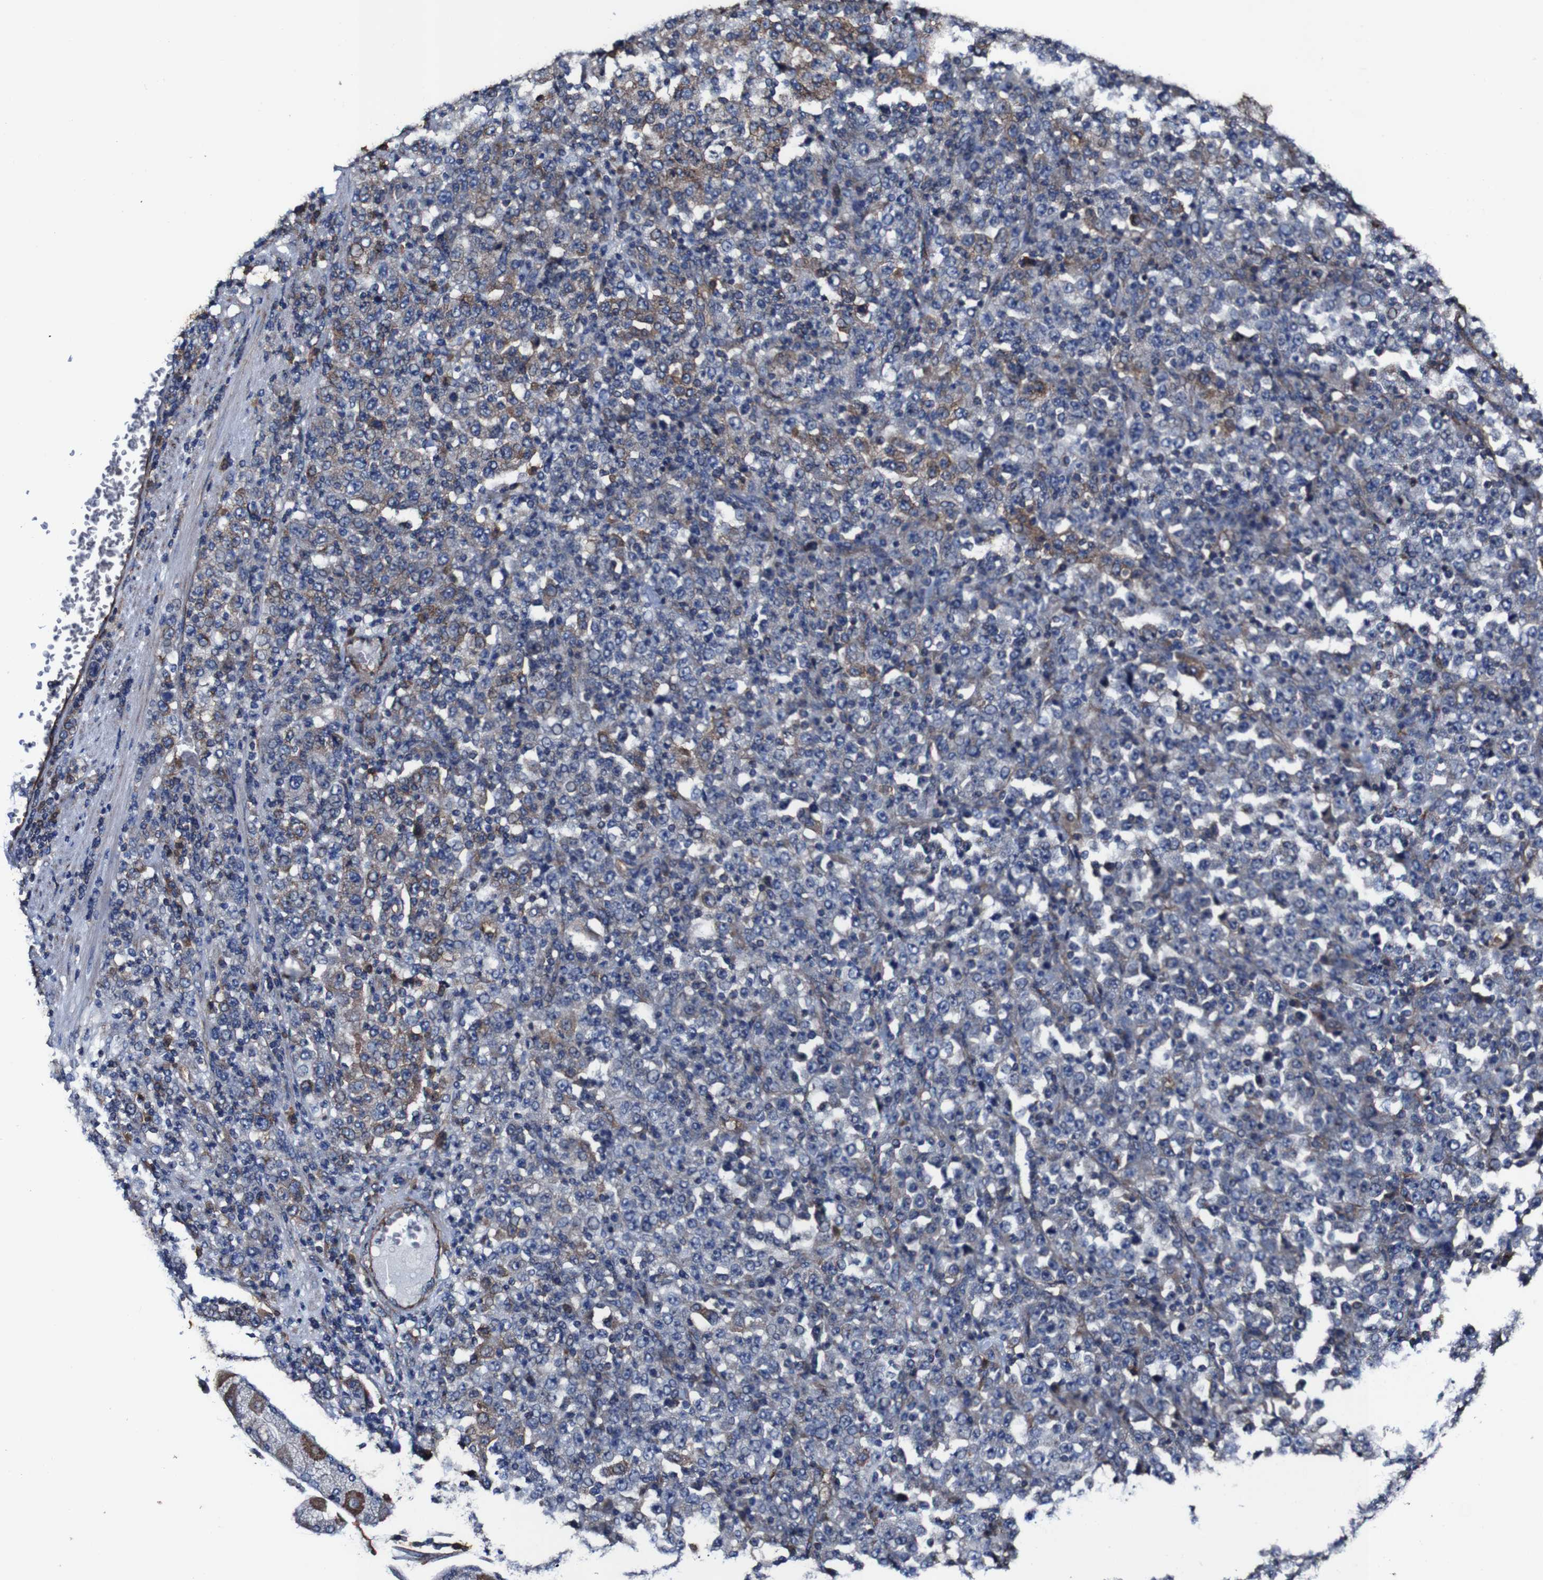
{"staining": {"intensity": "moderate", "quantity": "<25%", "location": "cytoplasmic/membranous"}, "tissue": "stomach cancer", "cell_type": "Tumor cells", "image_type": "cancer", "snomed": [{"axis": "morphology", "description": "Normal tissue, NOS"}, {"axis": "morphology", "description": "Adenocarcinoma, NOS"}, {"axis": "topography", "description": "Stomach, upper"}, {"axis": "topography", "description": "Stomach"}], "caption": "Adenocarcinoma (stomach) tissue exhibits moderate cytoplasmic/membranous positivity in approximately <25% of tumor cells, visualized by immunohistochemistry.", "gene": "CSF1R", "patient": {"sex": "male", "age": 59}}